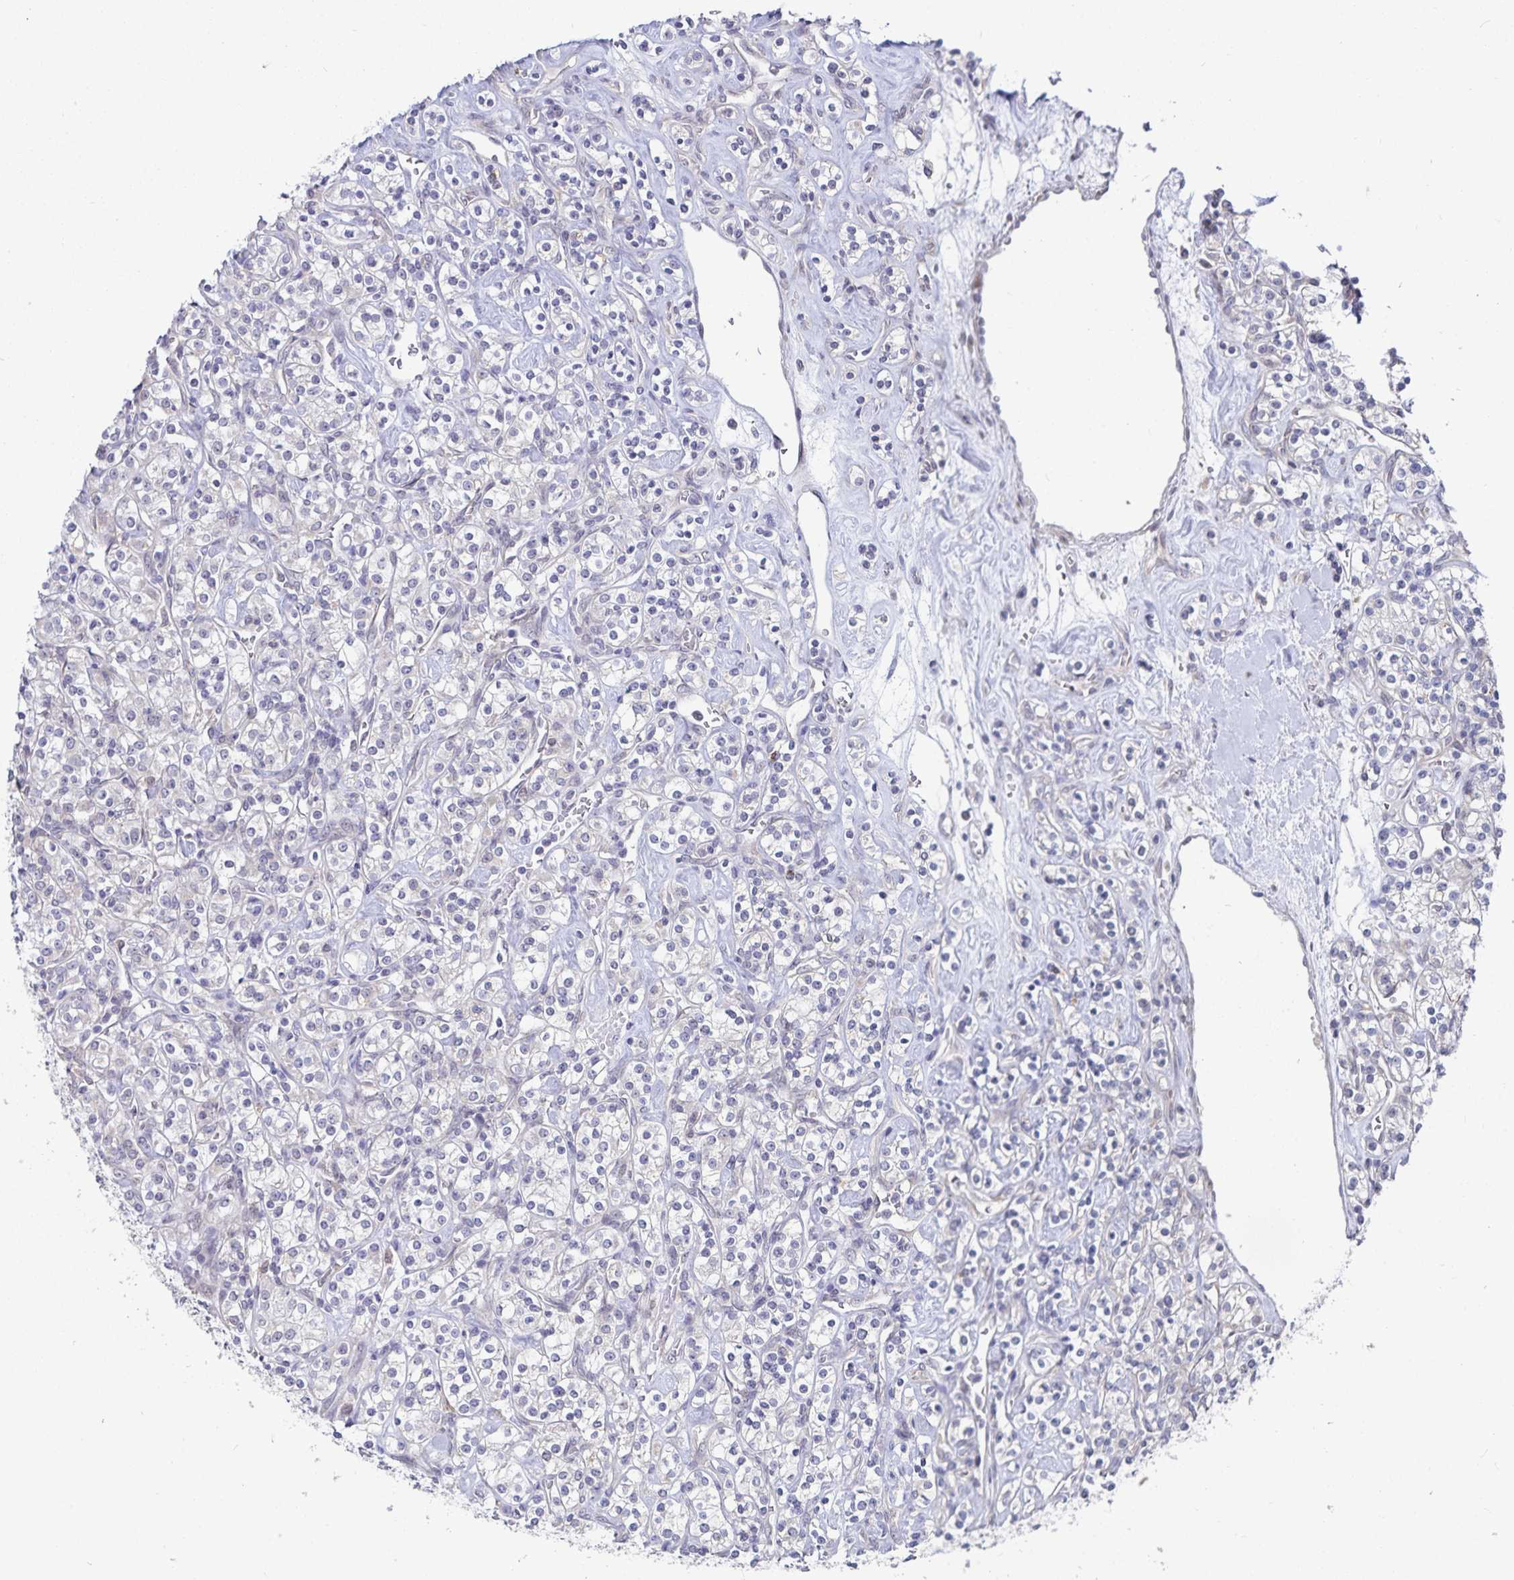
{"staining": {"intensity": "negative", "quantity": "none", "location": "none"}, "tissue": "renal cancer", "cell_type": "Tumor cells", "image_type": "cancer", "snomed": [{"axis": "morphology", "description": "Adenocarcinoma, NOS"}, {"axis": "topography", "description": "Kidney"}], "caption": "High power microscopy histopathology image of an IHC micrograph of renal cancer, revealing no significant staining in tumor cells.", "gene": "ATP2A2", "patient": {"sex": "male", "age": 77}}